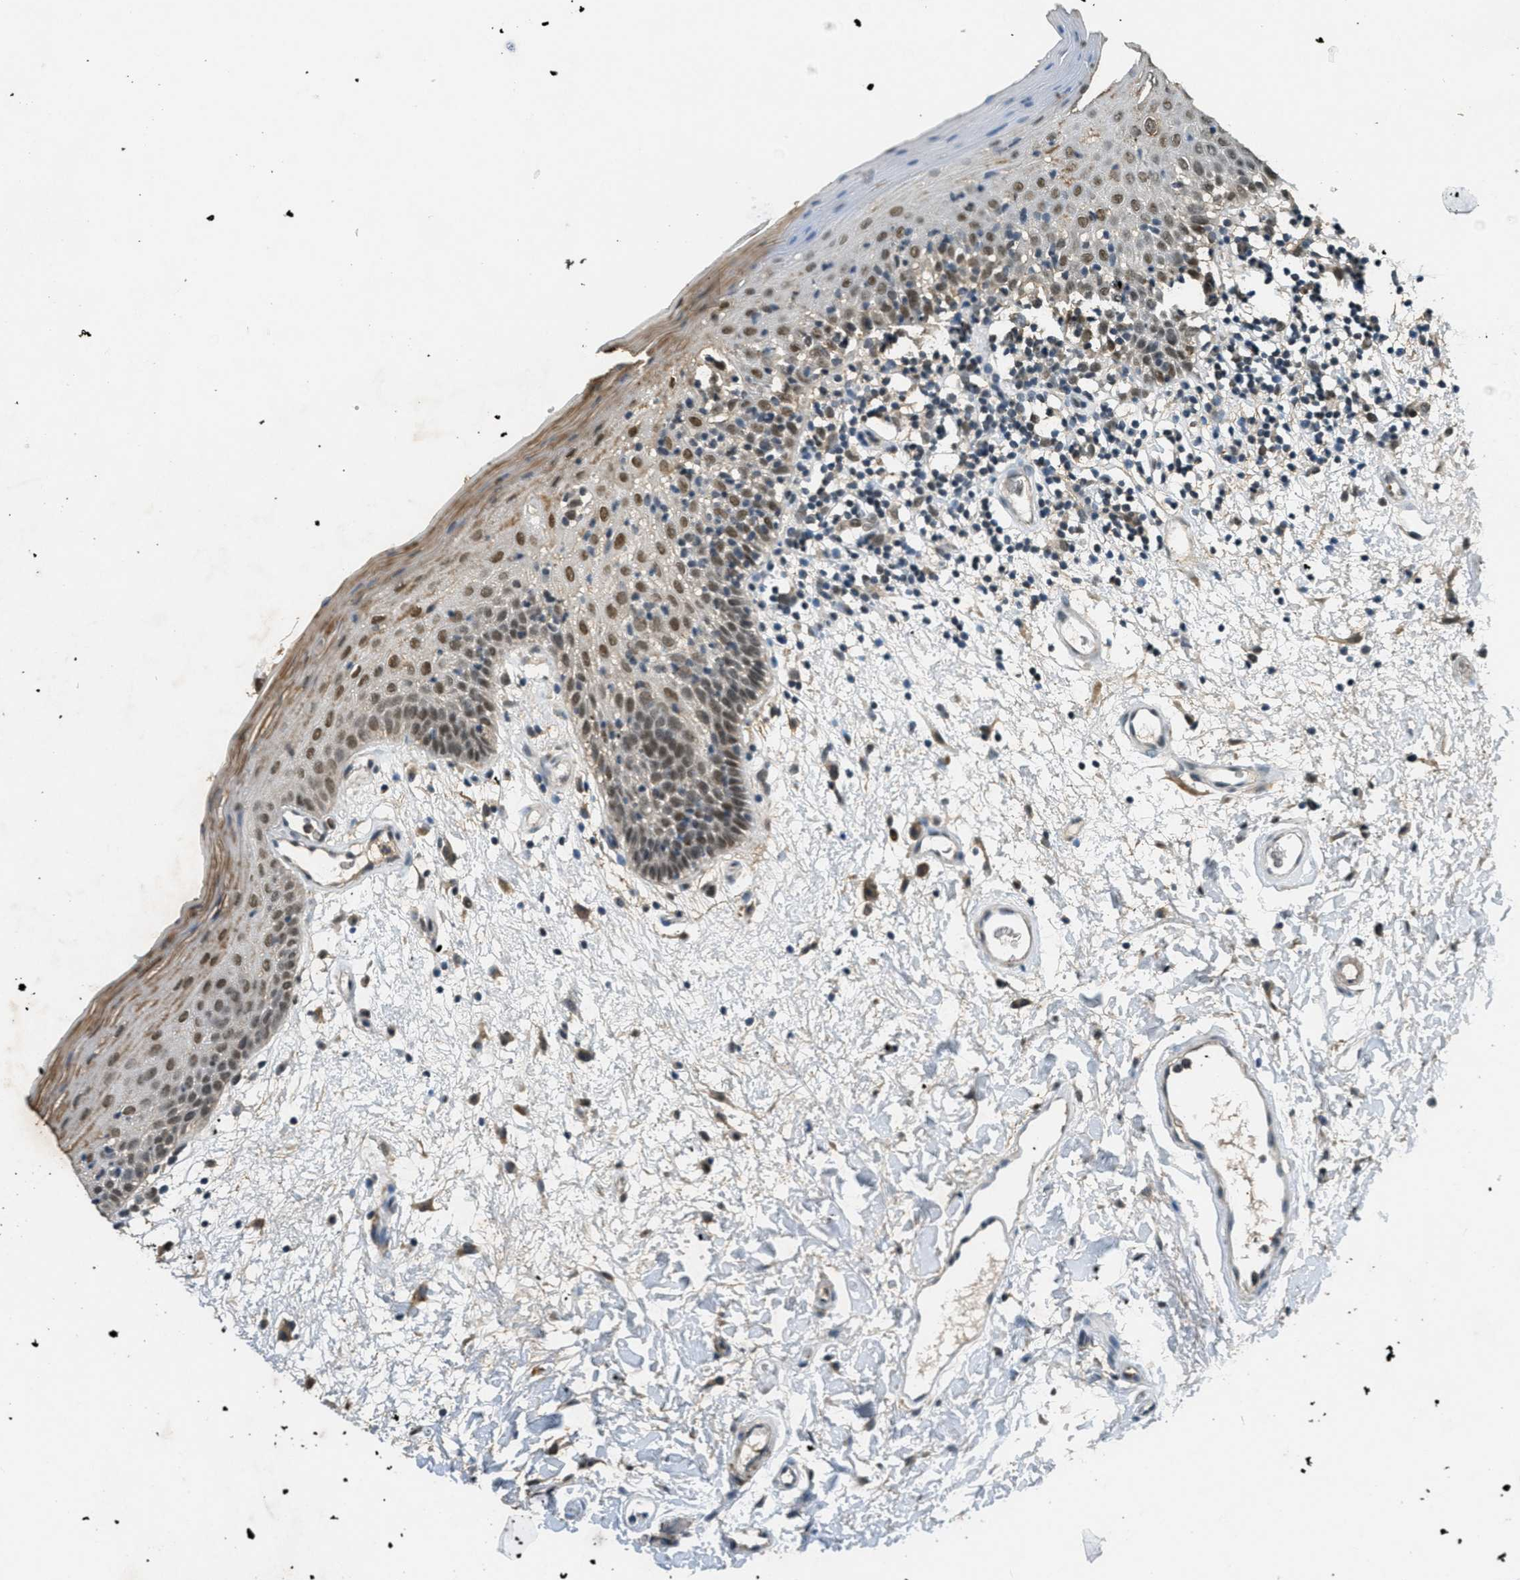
{"staining": {"intensity": "moderate", "quantity": ">75%", "location": "nuclear"}, "tissue": "oral mucosa", "cell_type": "Squamous epithelial cells", "image_type": "normal", "snomed": [{"axis": "morphology", "description": "Normal tissue, NOS"}, {"axis": "morphology", "description": "Squamous cell carcinoma, NOS"}, {"axis": "topography", "description": "Skeletal muscle"}, {"axis": "topography", "description": "Oral tissue"}, {"axis": "topography", "description": "Head-Neck"}], "caption": "A histopathology image showing moderate nuclear staining in approximately >75% of squamous epithelial cells in benign oral mucosa, as visualized by brown immunohistochemical staining.", "gene": "TCF20", "patient": {"sex": "male", "age": 71}}